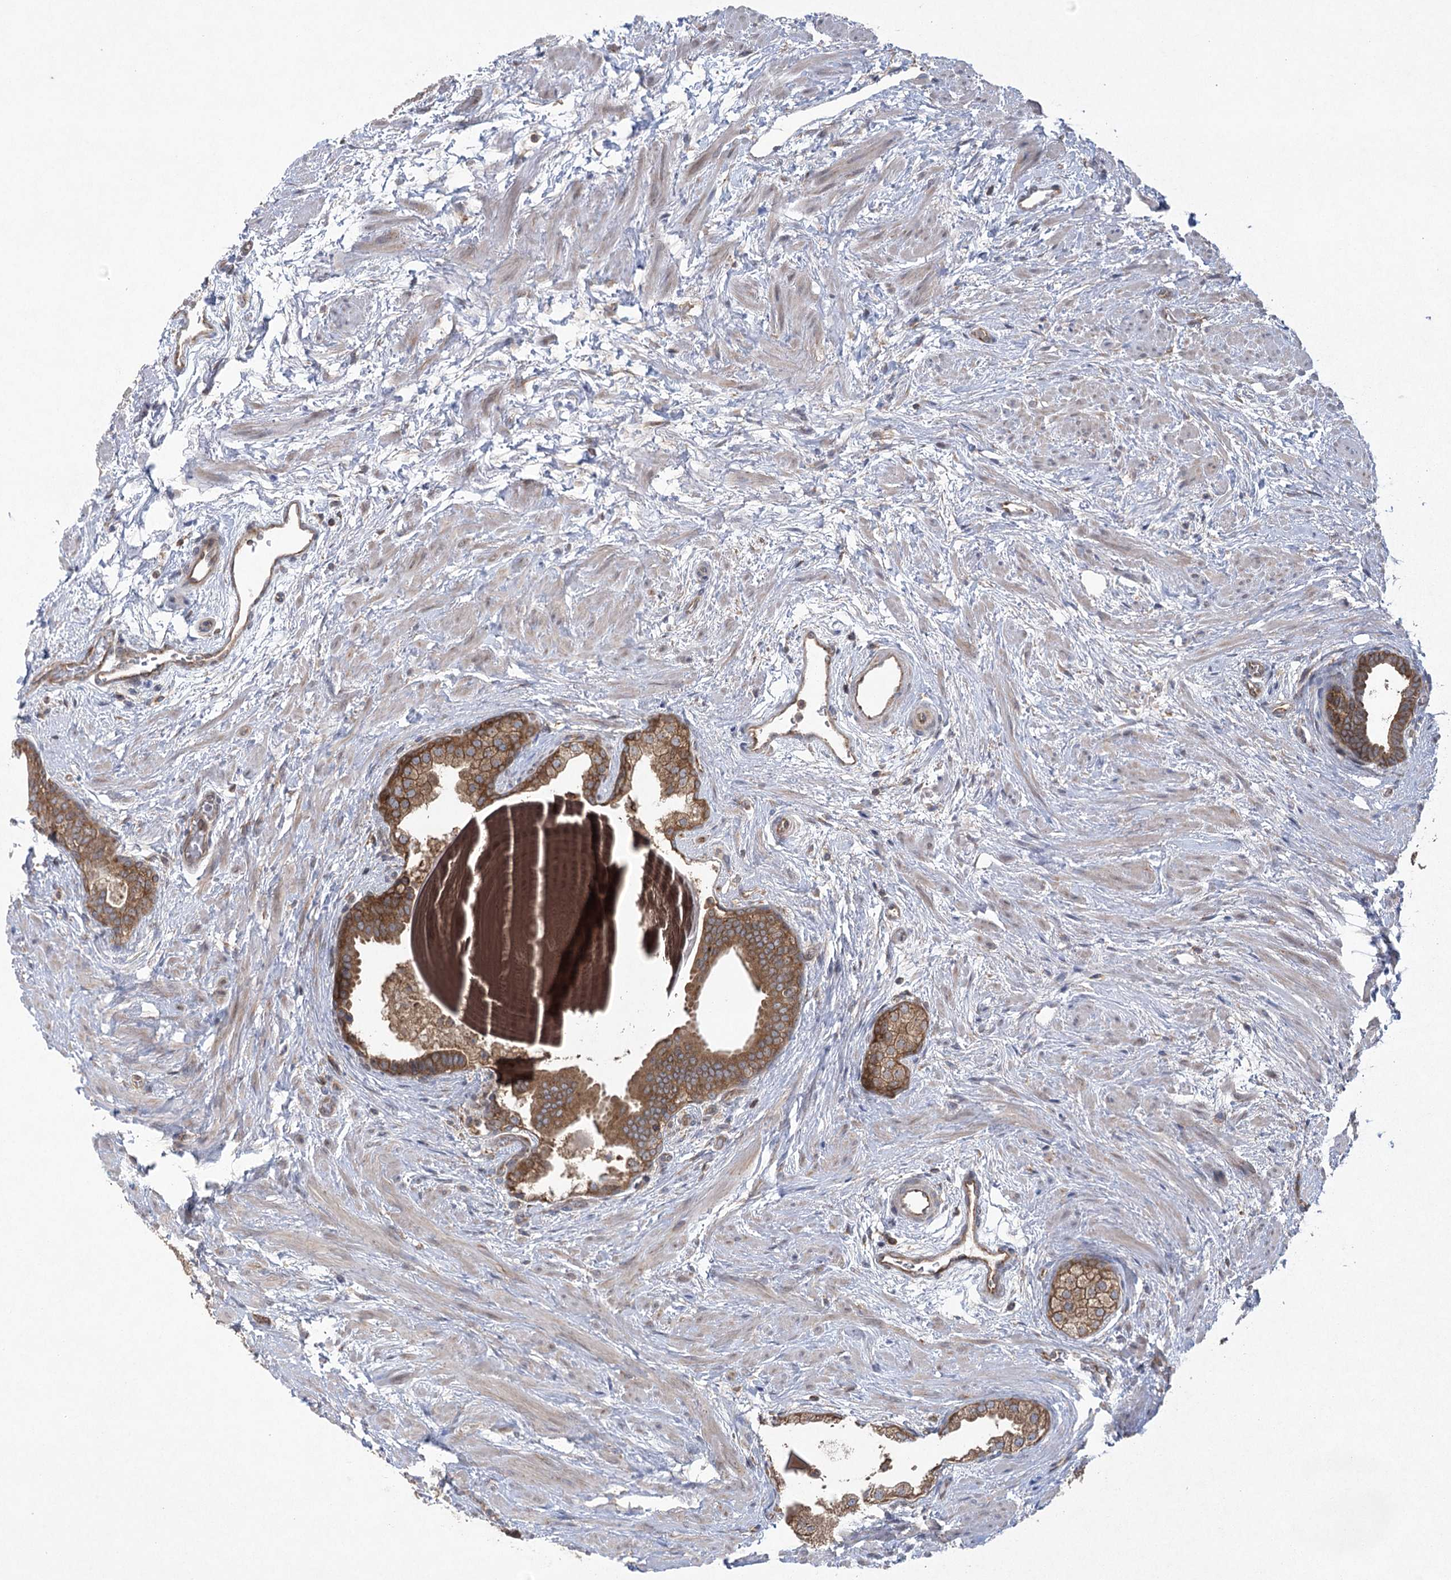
{"staining": {"intensity": "moderate", "quantity": ">75%", "location": "cytoplasmic/membranous"}, "tissue": "prostate", "cell_type": "Glandular cells", "image_type": "normal", "snomed": [{"axis": "morphology", "description": "Normal tissue, NOS"}, {"axis": "topography", "description": "Prostate"}], "caption": "Immunohistochemistry (IHC) (DAB (3,3'-diaminobenzidine)) staining of benign prostate reveals moderate cytoplasmic/membranous protein staining in approximately >75% of glandular cells. (Stains: DAB in brown, nuclei in blue, Microscopy: brightfield microscopy at high magnification).", "gene": "EIF3A", "patient": {"sex": "male", "age": 48}}